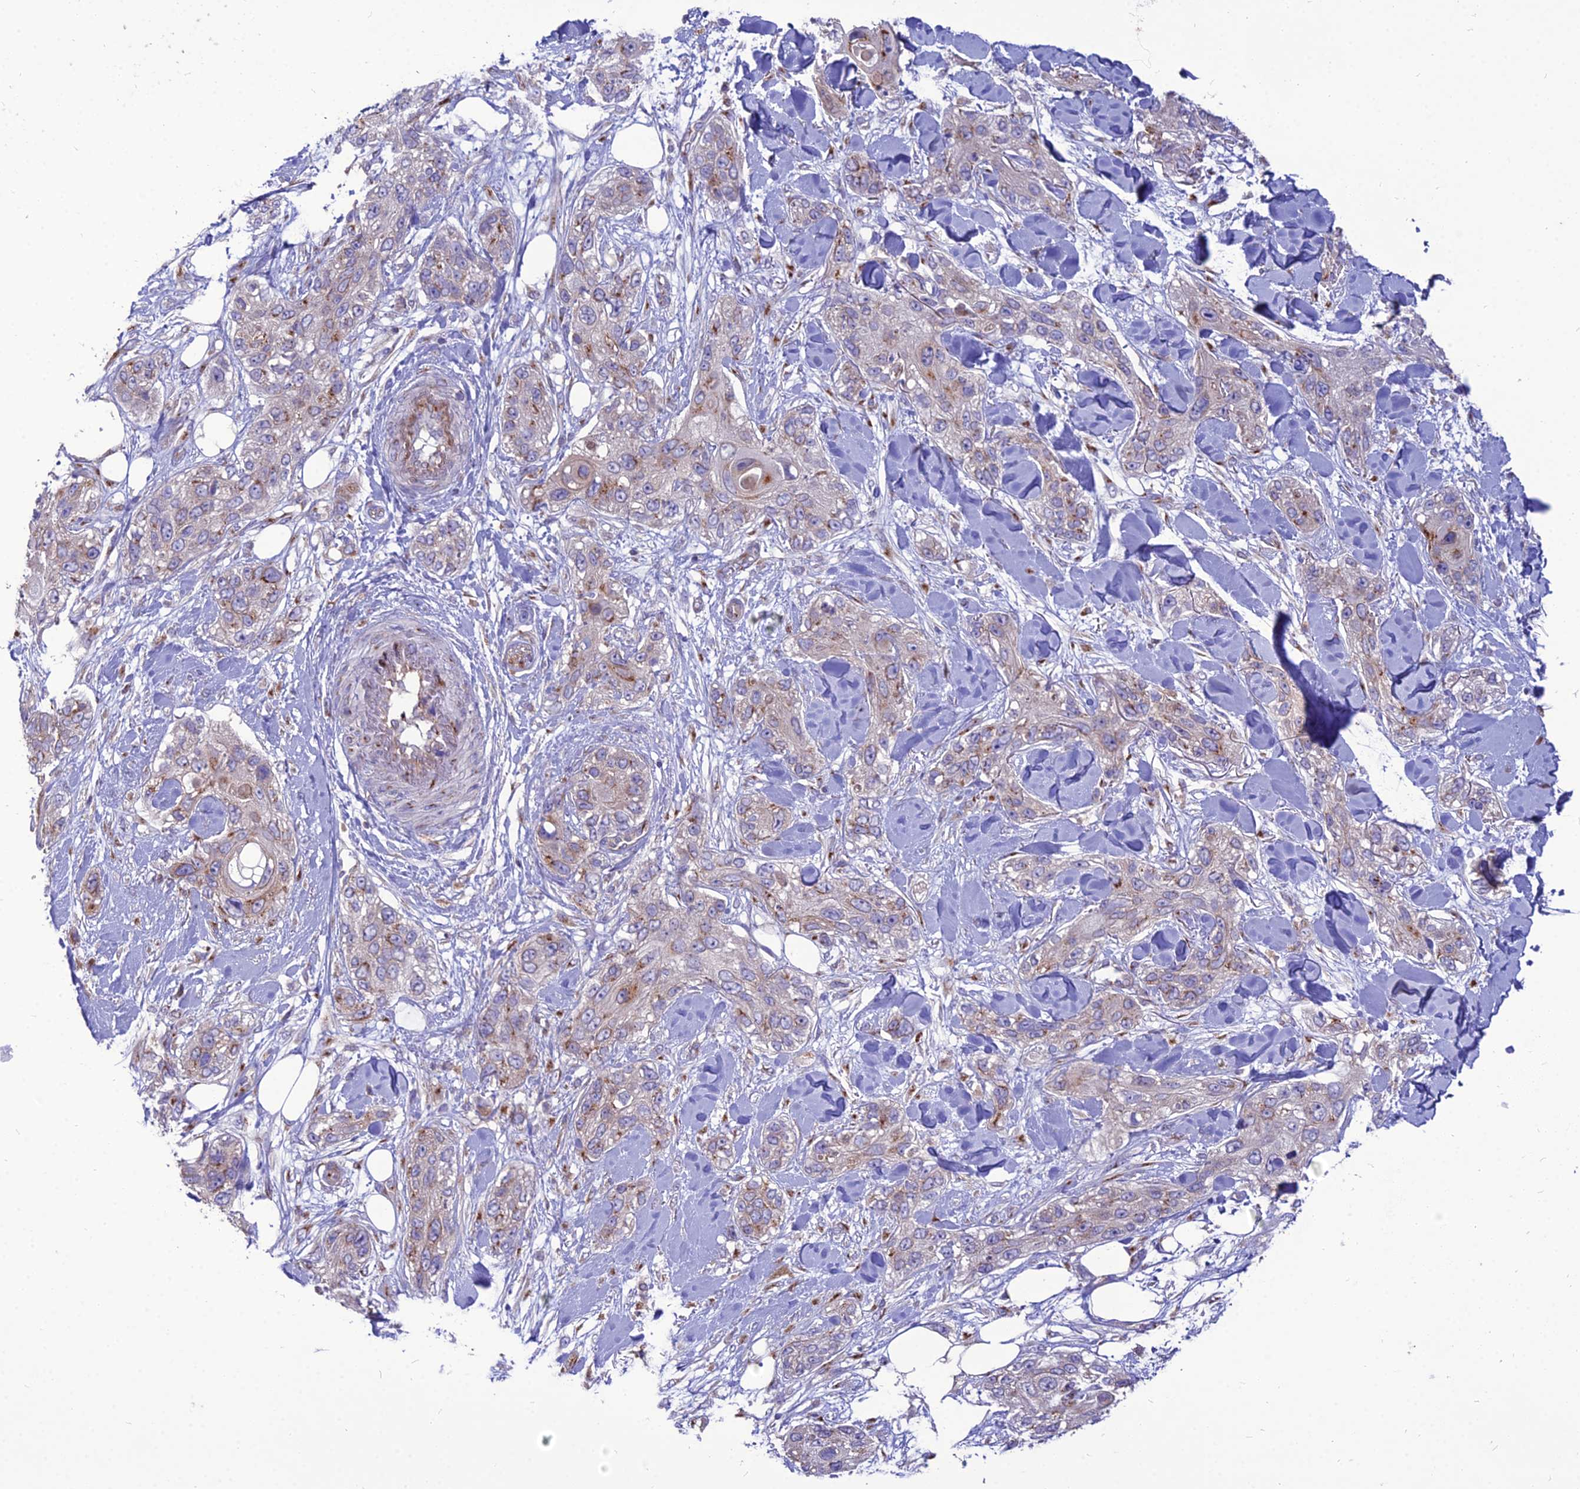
{"staining": {"intensity": "moderate", "quantity": "<25%", "location": "cytoplasmic/membranous"}, "tissue": "skin cancer", "cell_type": "Tumor cells", "image_type": "cancer", "snomed": [{"axis": "morphology", "description": "Normal tissue, NOS"}, {"axis": "morphology", "description": "Squamous cell carcinoma, NOS"}, {"axis": "topography", "description": "Skin"}], "caption": "Skin cancer (squamous cell carcinoma) stained with a brown dye exhibits moderate cytoplasmic/membranous positive expression in about <25% of tumor cells.", "gene": "SPRYD7", "patient": {"sex": "male", "age": 72}}